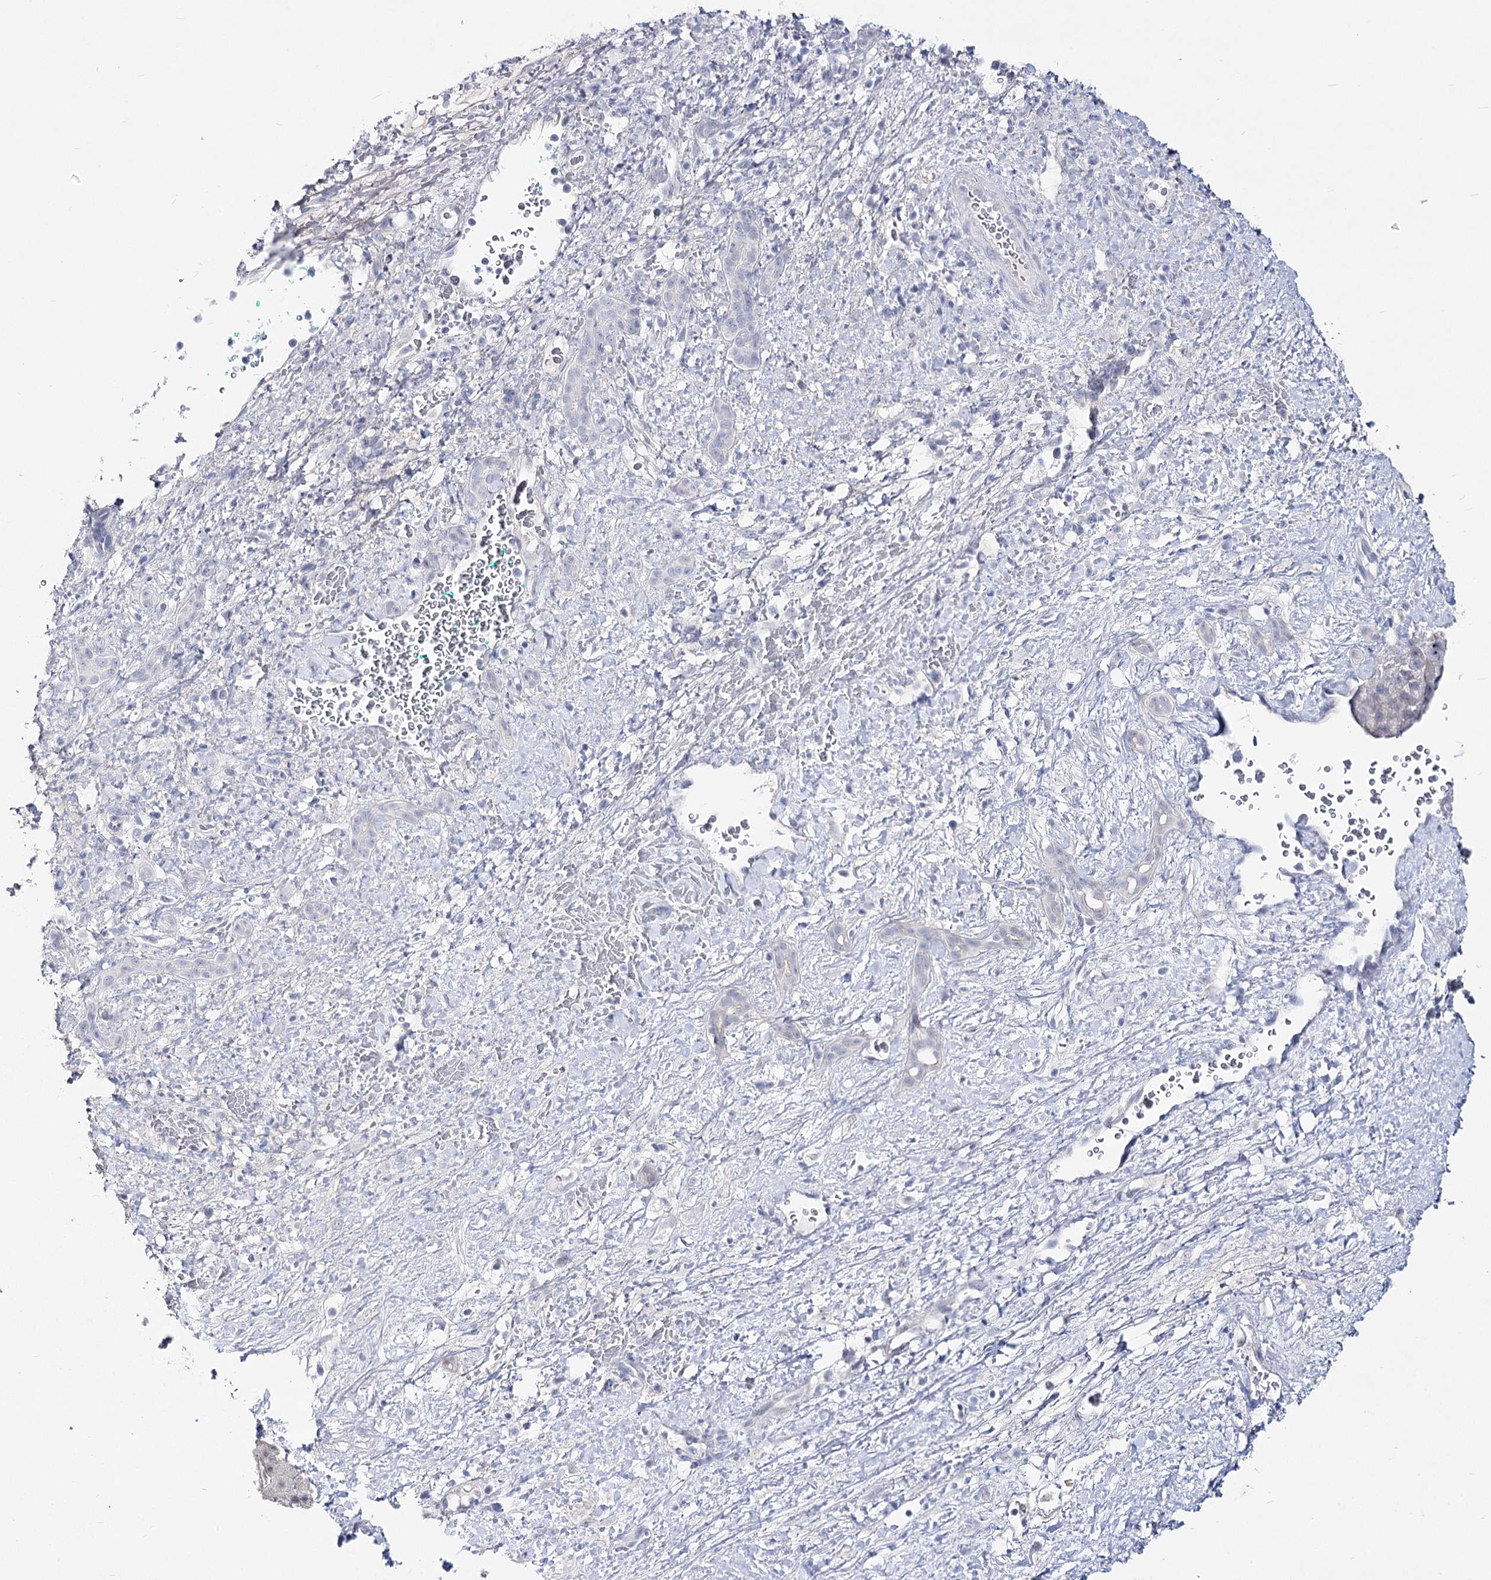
{"staining": {"intensity": "negative", "quantity": "none", "location": "none"}, "tissue": "liver cancer", "cell_type": "Tumor cells", "image_type": "cancer", "snomed": [{"axis": "morphology", "description": "Normal tissue, NOS"}, {"axis": "morphology", "description": "Carcinoma, Hepatocellular, NOS"}, {"axis": "topography", "description": "Liver"}], "caption": "Immunohistochemical staining of human liver cancer (hepatocellular carcinoma) displays no significant staining in tumor cells.", "gene": "ATP10B", "patient": {"sex": "male", "age": 57}}